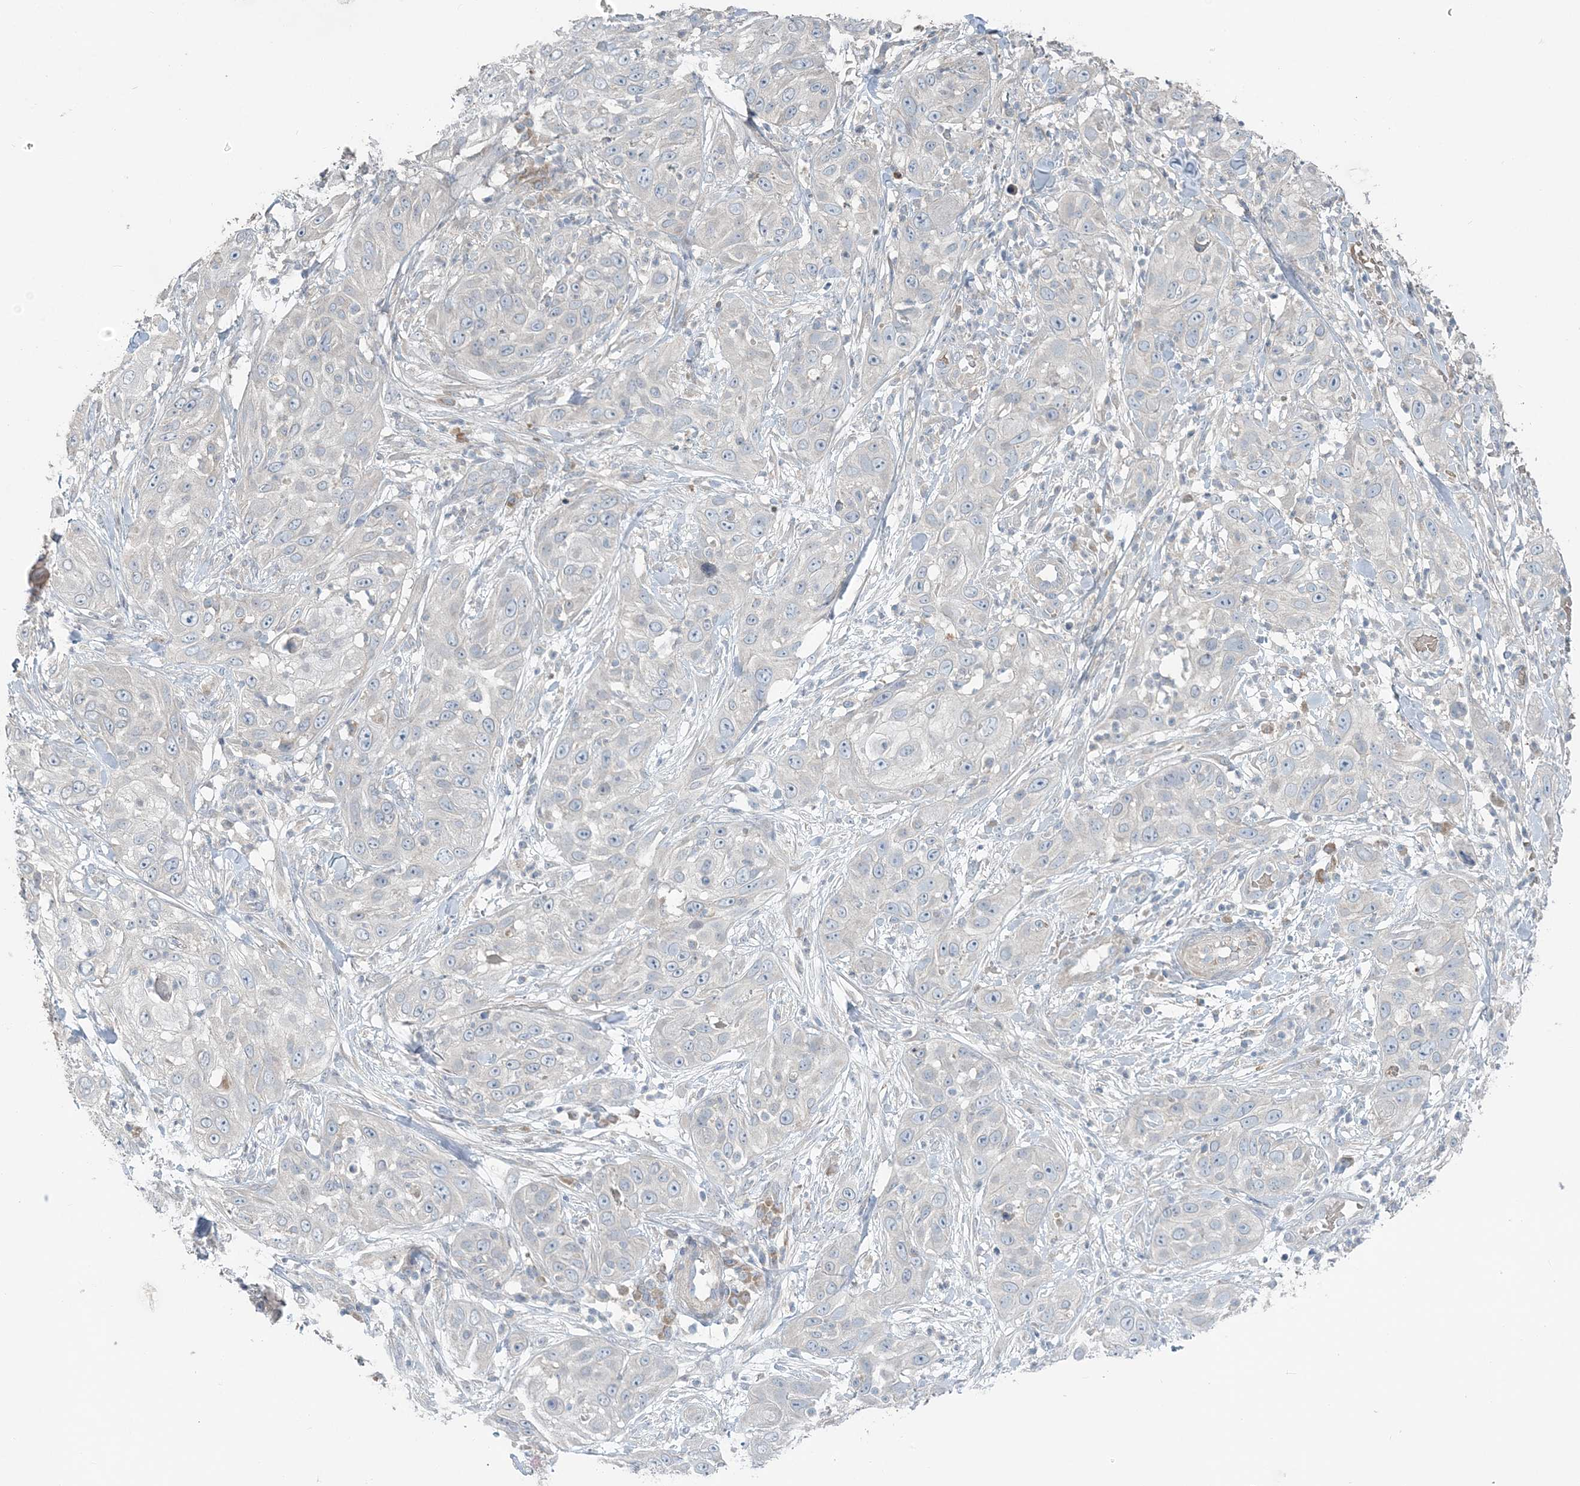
{"staining": {"intensity": "negative", "quantity": "none", "location": "none"}, "tissue": "skin cancer", "cell_type": "Tumor cells", "image_type": "cancer", "snomed": [{"axis": "morphology", "description": "Squamous cell carcinoma, NOS"}, {"axis": "topography", "description": "Skin"}], "caption": "Immunohistochemistry micrograph of skin cancer (squamous cell carcinoma) stained for a protein (brown), which reveals no expression in tumor cells.", "gene": "SLC4A10", "patient": {"sex": "female", "age": 44}}